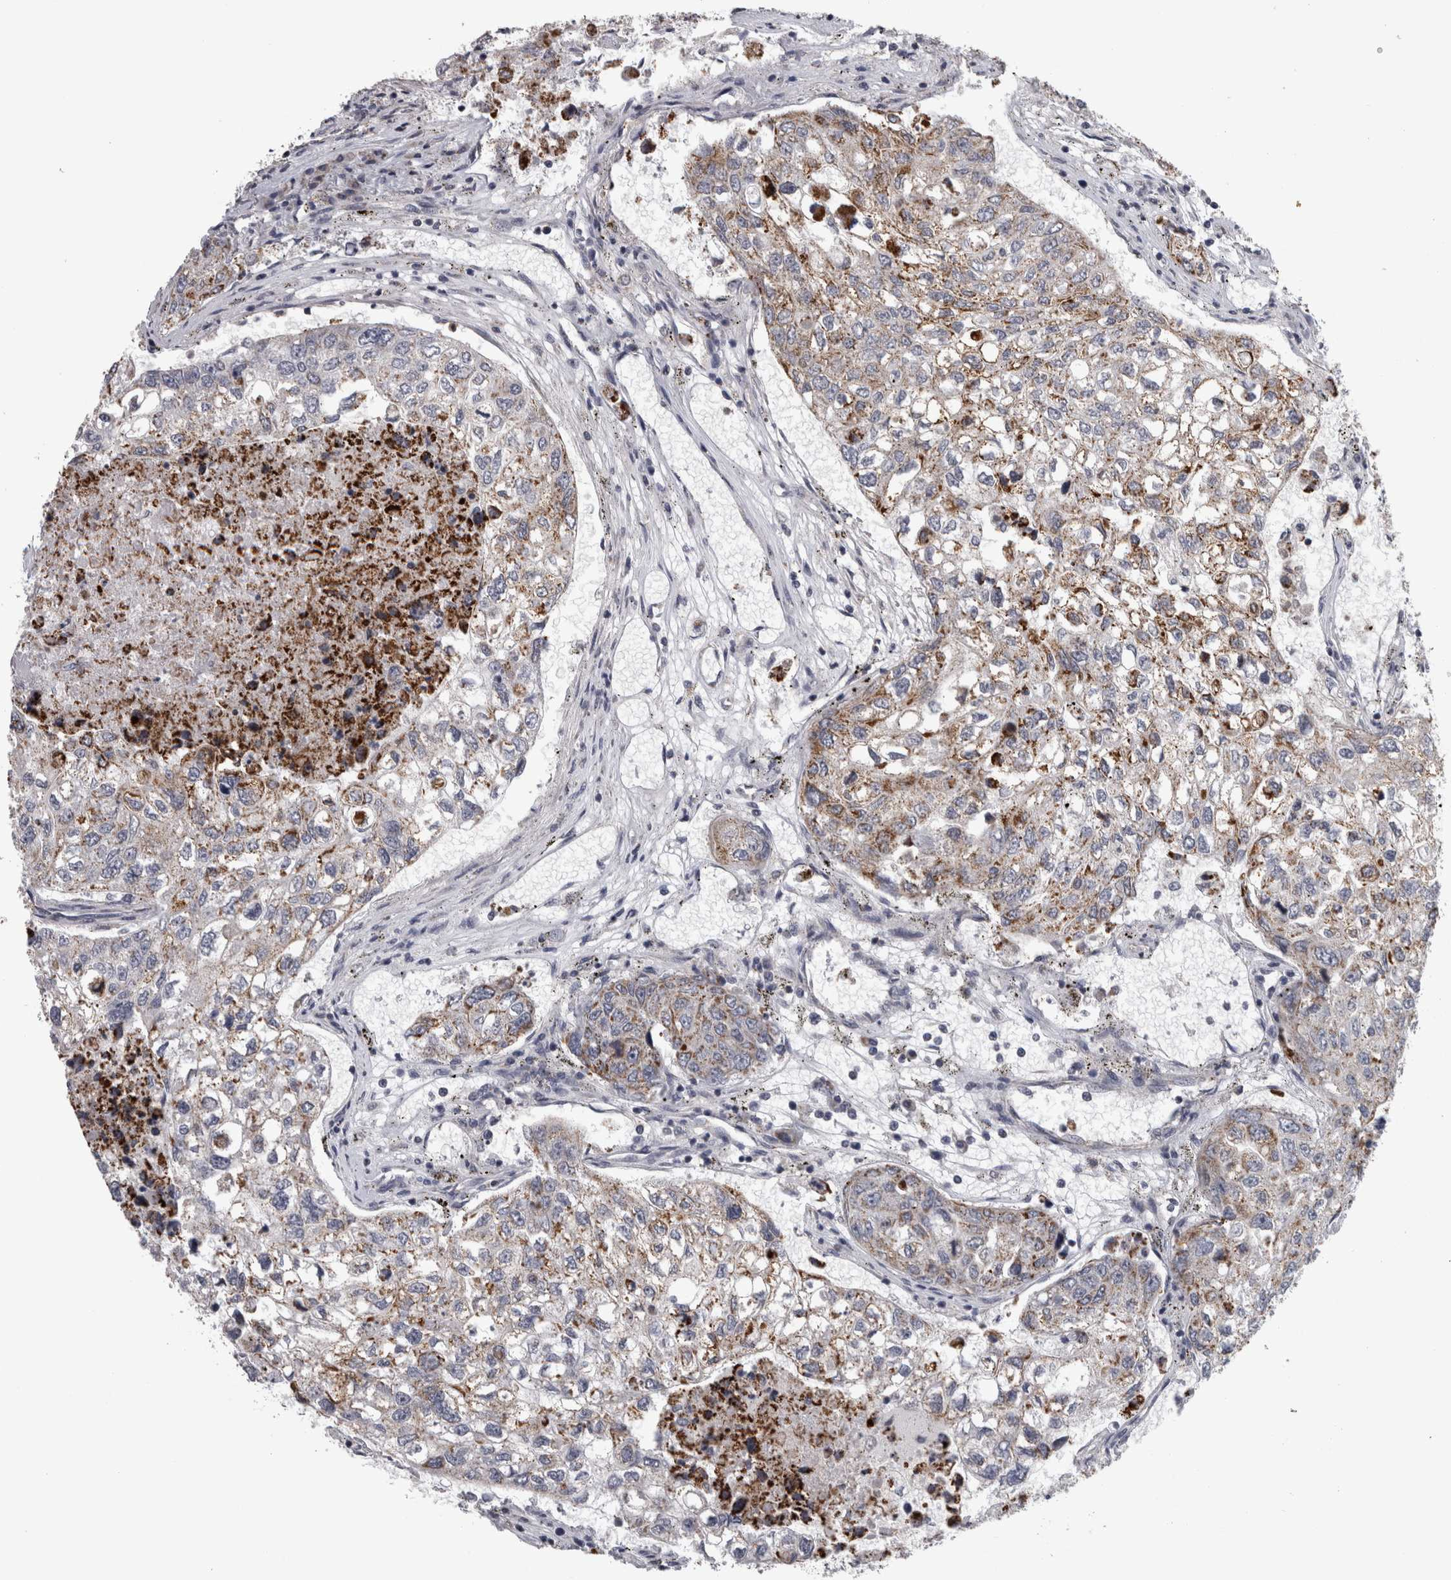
{"staining": {"intensity": "moderate", "quantity": ">75%", "location": "cytoplasmic/membranous"}, "tissue": "urothelial cancer", "cell_type": "Tumor cells", "image_type": "cancer", "snomed": [{"axis": "morphology", "description": "Urothelial carcinoma, High grade"}, {"axis": "topography", "description": "Lymph node"}, {"axis": "topography", "description": "Urinary bladder"}], "caption": "This micrograph displays immunohistochemistry staining of human high-grade urothelial carcinoma, with medium moderate cytoplasmic/membranous expression in approximately >75% of tumor cells.", "gene": "DBT", "patient": {"sex": "male", "age": 51}}